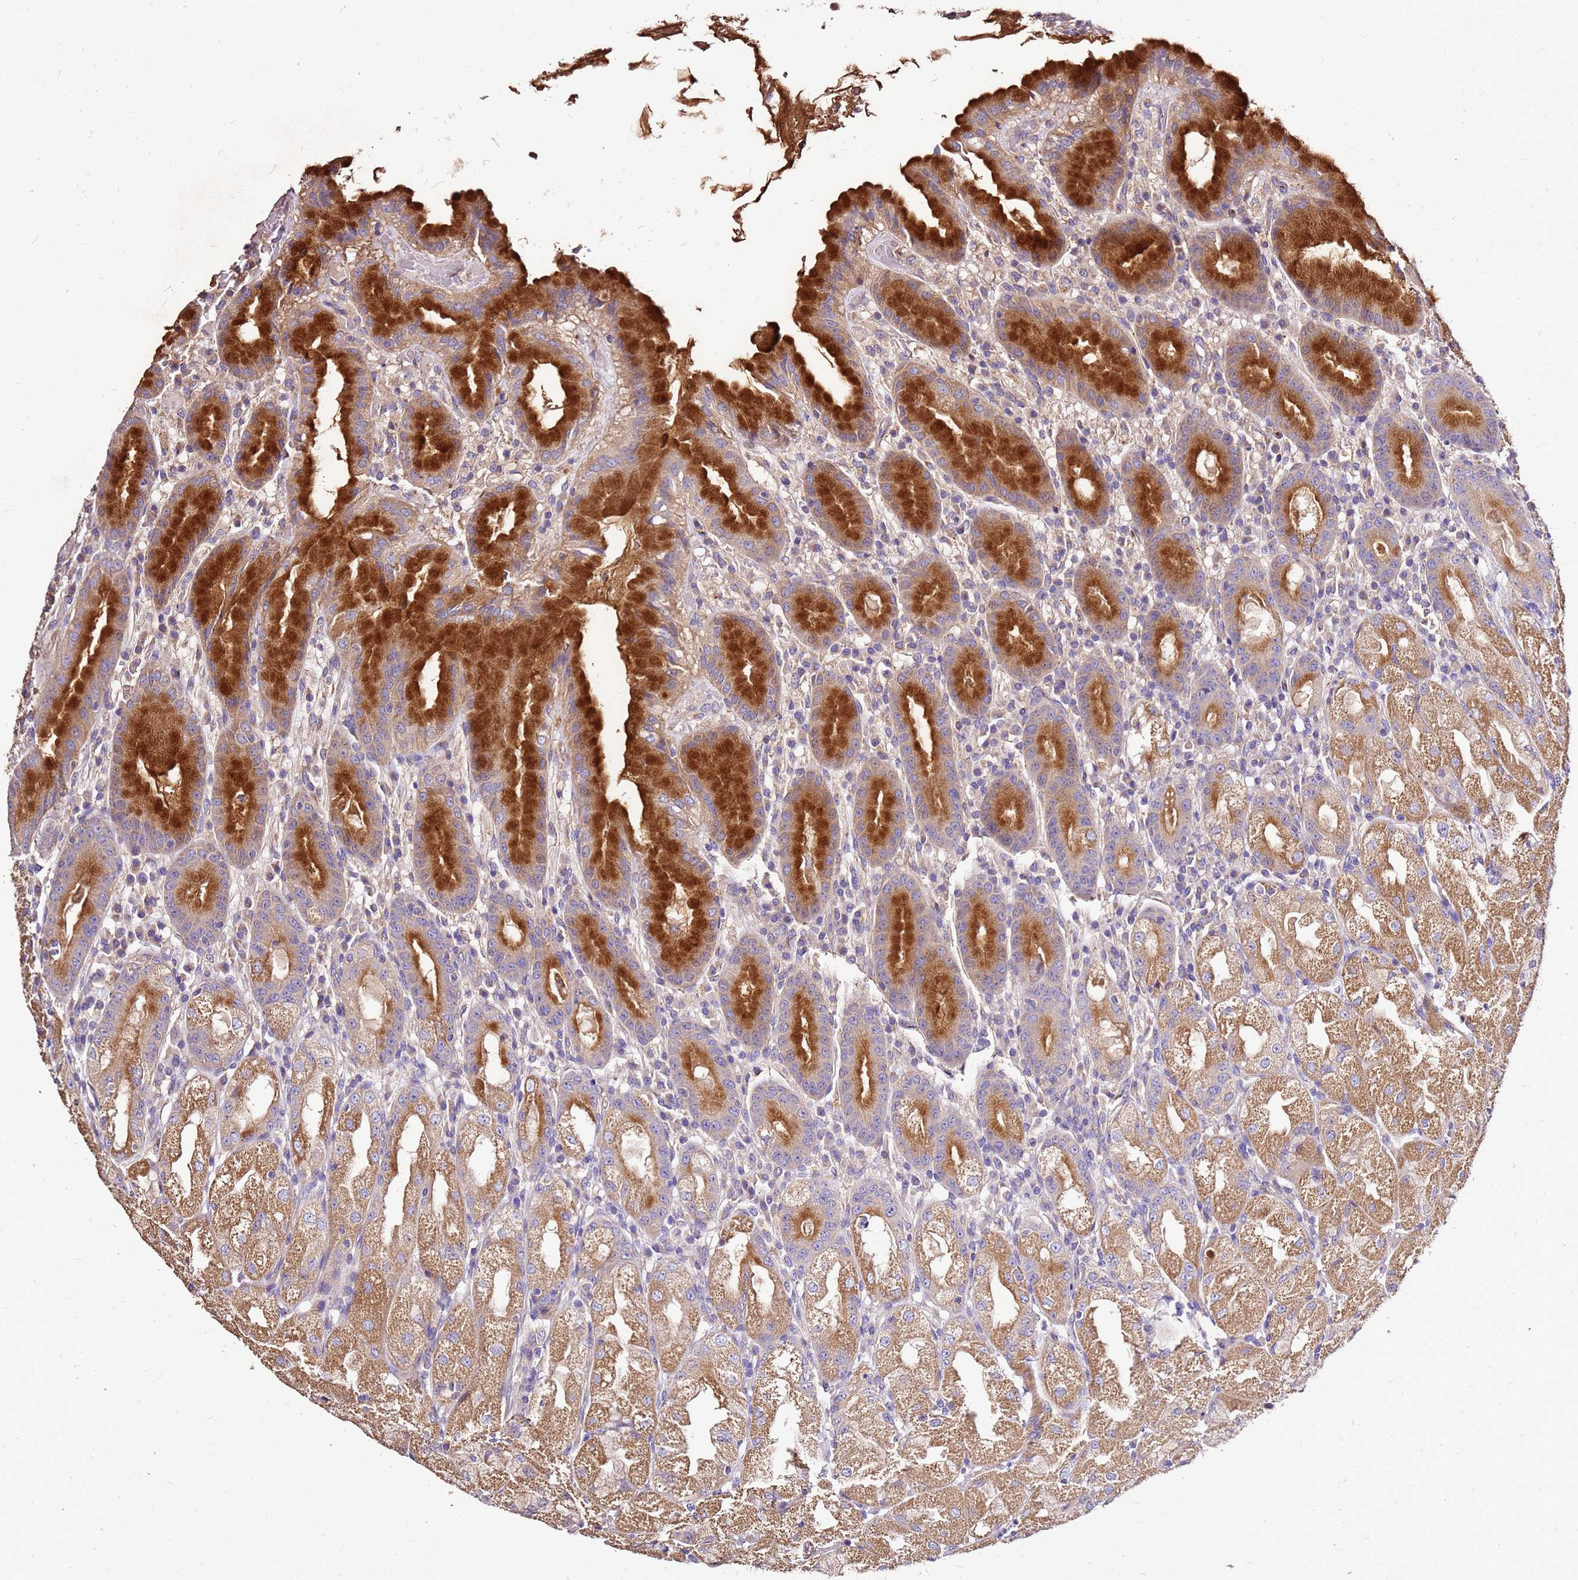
{"staining": {"intensity": "strong", "quantity": ">75%", "location": "cytoplasmic/membranous"}, "tissue": "stomach", "cell_type": "Glandular cells", "image_type": "normal", "snomed": [{"axis": "morphology", "description": "Normal tissue, NOS"}, {"axis": "topography", "description": "Stomach, upper"}], "caption": "Human stomach stained with a brown dye shows strong cytoplasmic/membranous positive expression in approximately >75% of glandular cells.", "gene": "EXD3", "patient": {"sex": "male", "age": 52}}